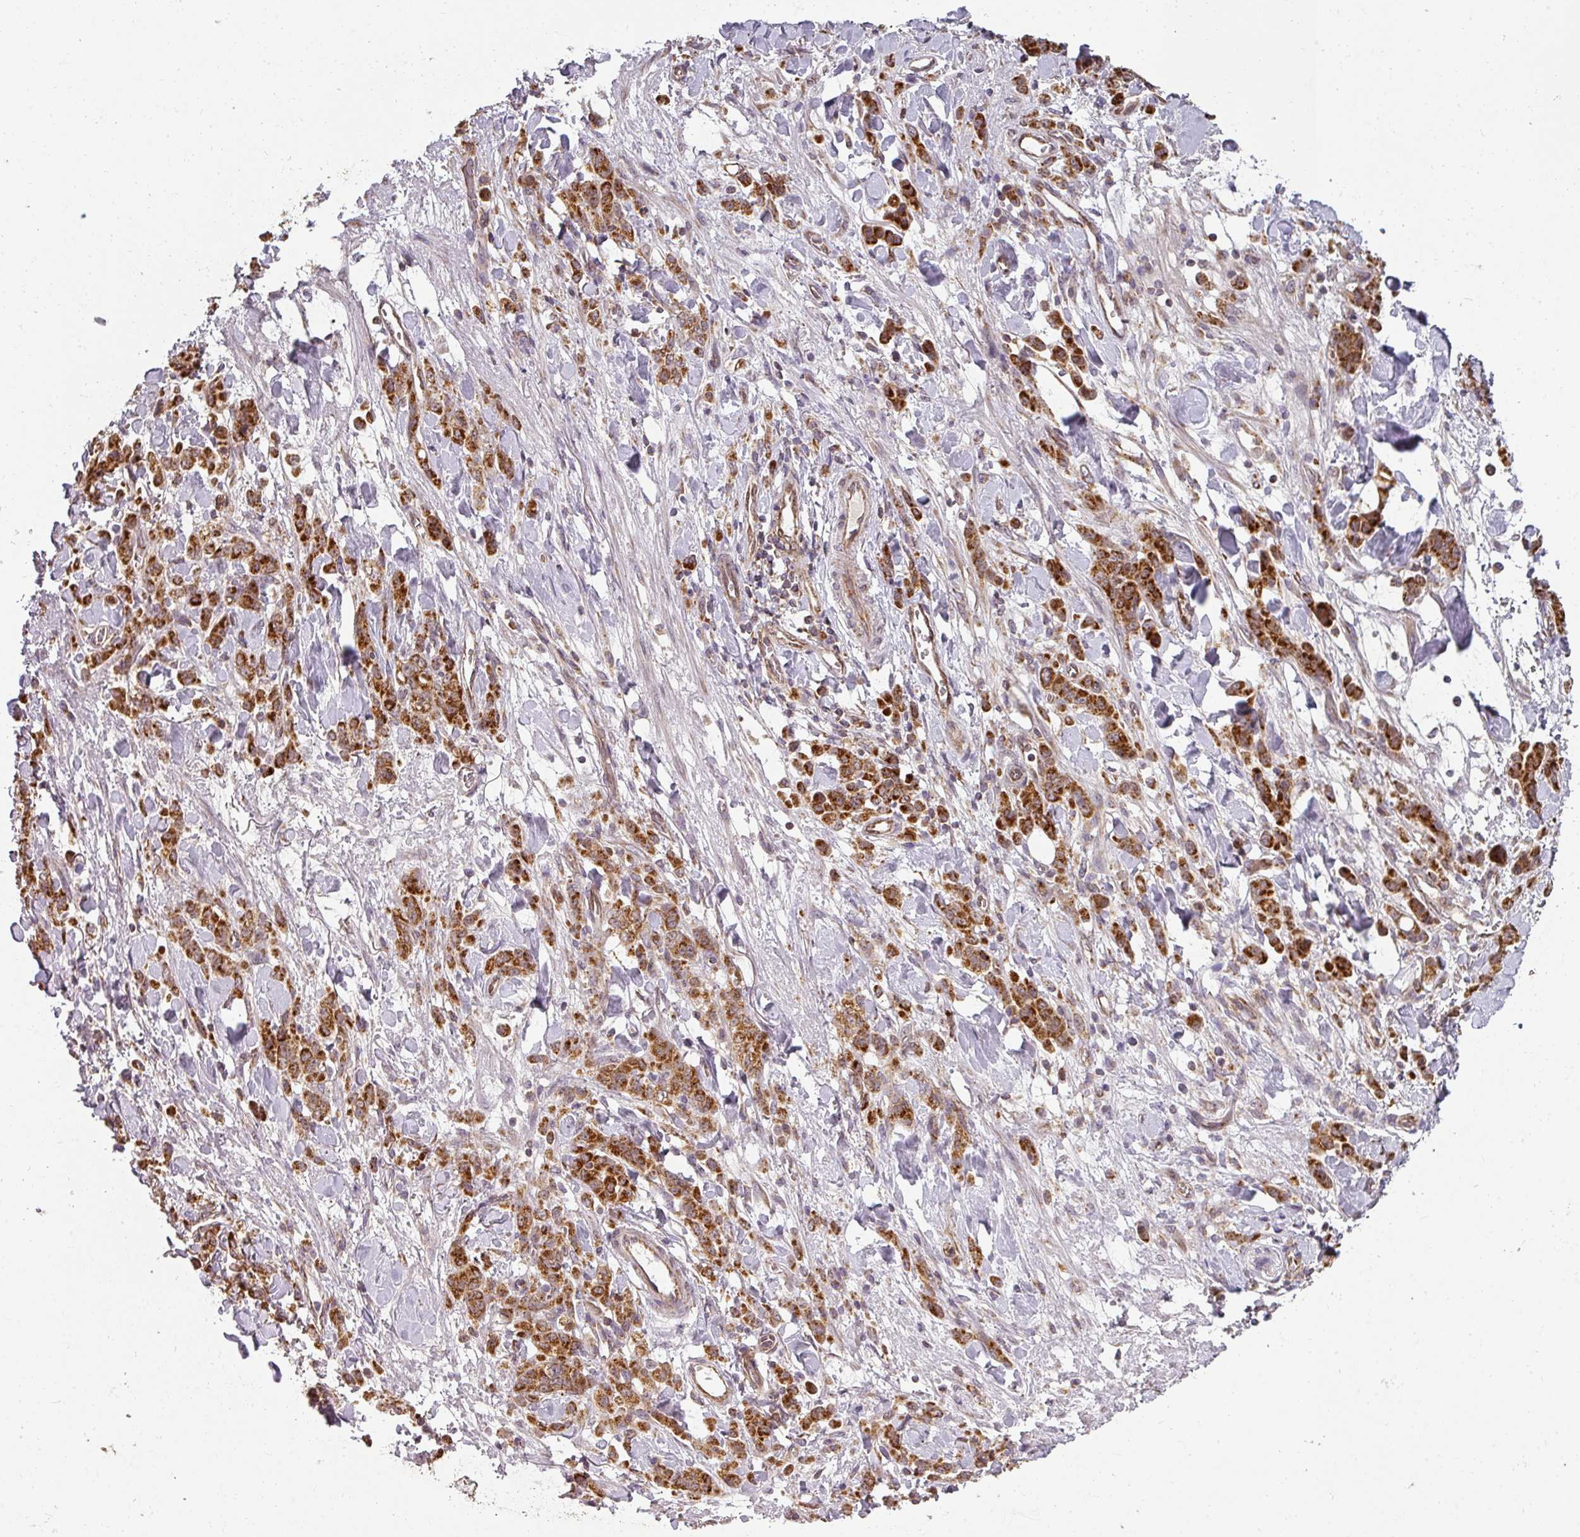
{"staining": {"intensity": "strong", "quantity": ">75%", "location": "cytoplasmic/membranous"}, "tissue": "stomach cancer", "cell_type": "Tumor cells", "image_type": "cancer", "snomed": [{"axis": "morphology", "description": "Normal tissue, NOS"}, {"axis": "morphology", "description": "Adenocarcinoma, NOS"}, {"axis": "topography", "description": "Stomach"}], "caption": "Protein staining shows strong cytoplasmic/membranous expression in approximately >75% of tumor cells in stomach cancer (adenocarcinoma). The protein is stained brown, and the nuclei are stained in blue (DAB (3,3'-diaminobenzidine) IHC with brightfield microscopy, high magnification).", "gene": "MRPS16", "patient": {"sex": "male", "age": 82}}